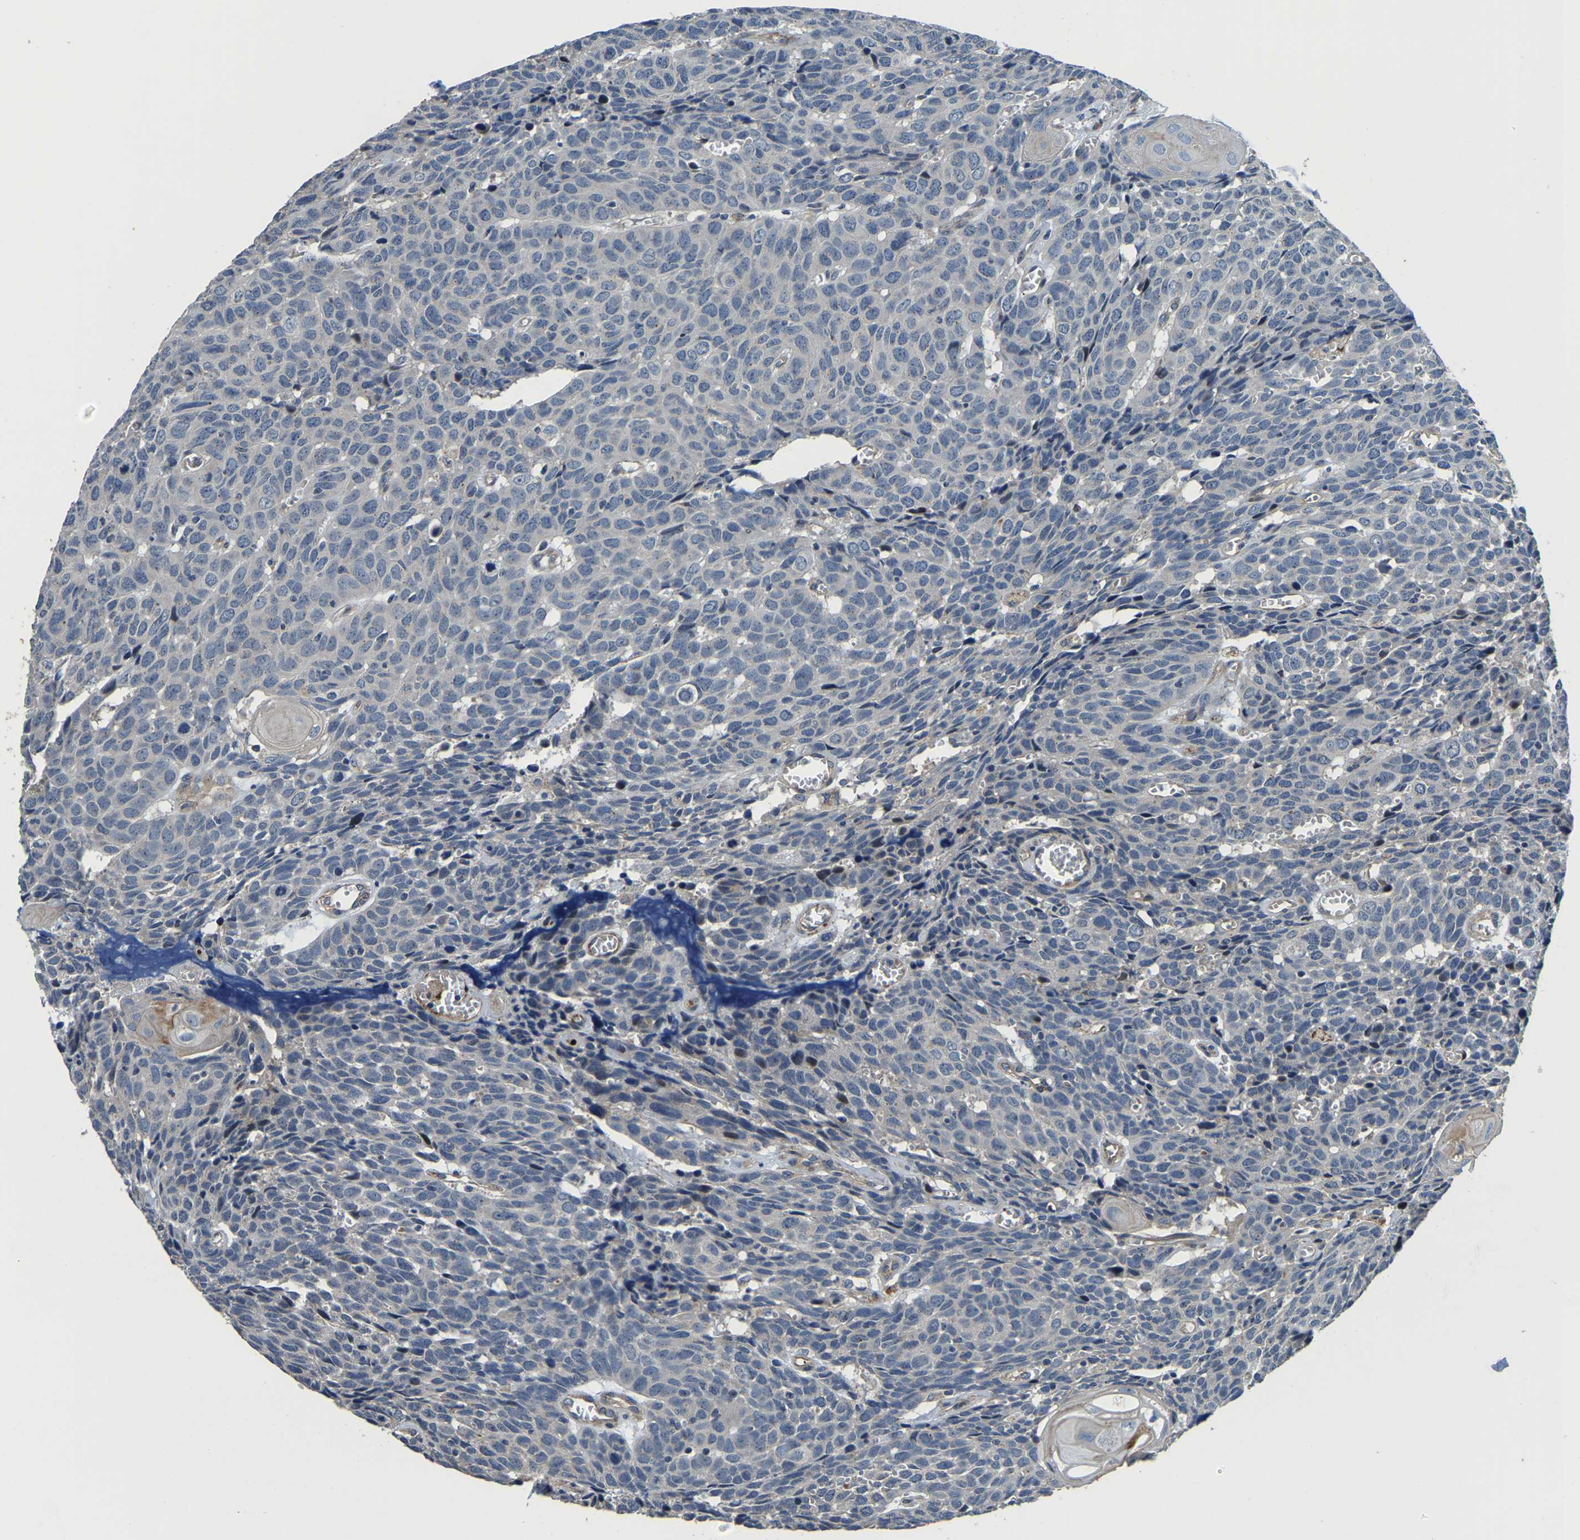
{"staining": {"intensity": "negative", "quantity": "none", "location": "none"}, "tissue": "head and neck cancer", "cell_type": "Tumor cells", "image_type": "cancer", "snomed": [{"axis": "morphology", "description": "Squamous cell carcinoma, NOS"}, {"axis": "topography", "description": "Head-Neck"}], "caption": "Tumor cells show no significant protein positivity in squamous cell carcinoma (head and neck).", "gene": "RNF39", "patient": {"sex": "male", "age": 66}}